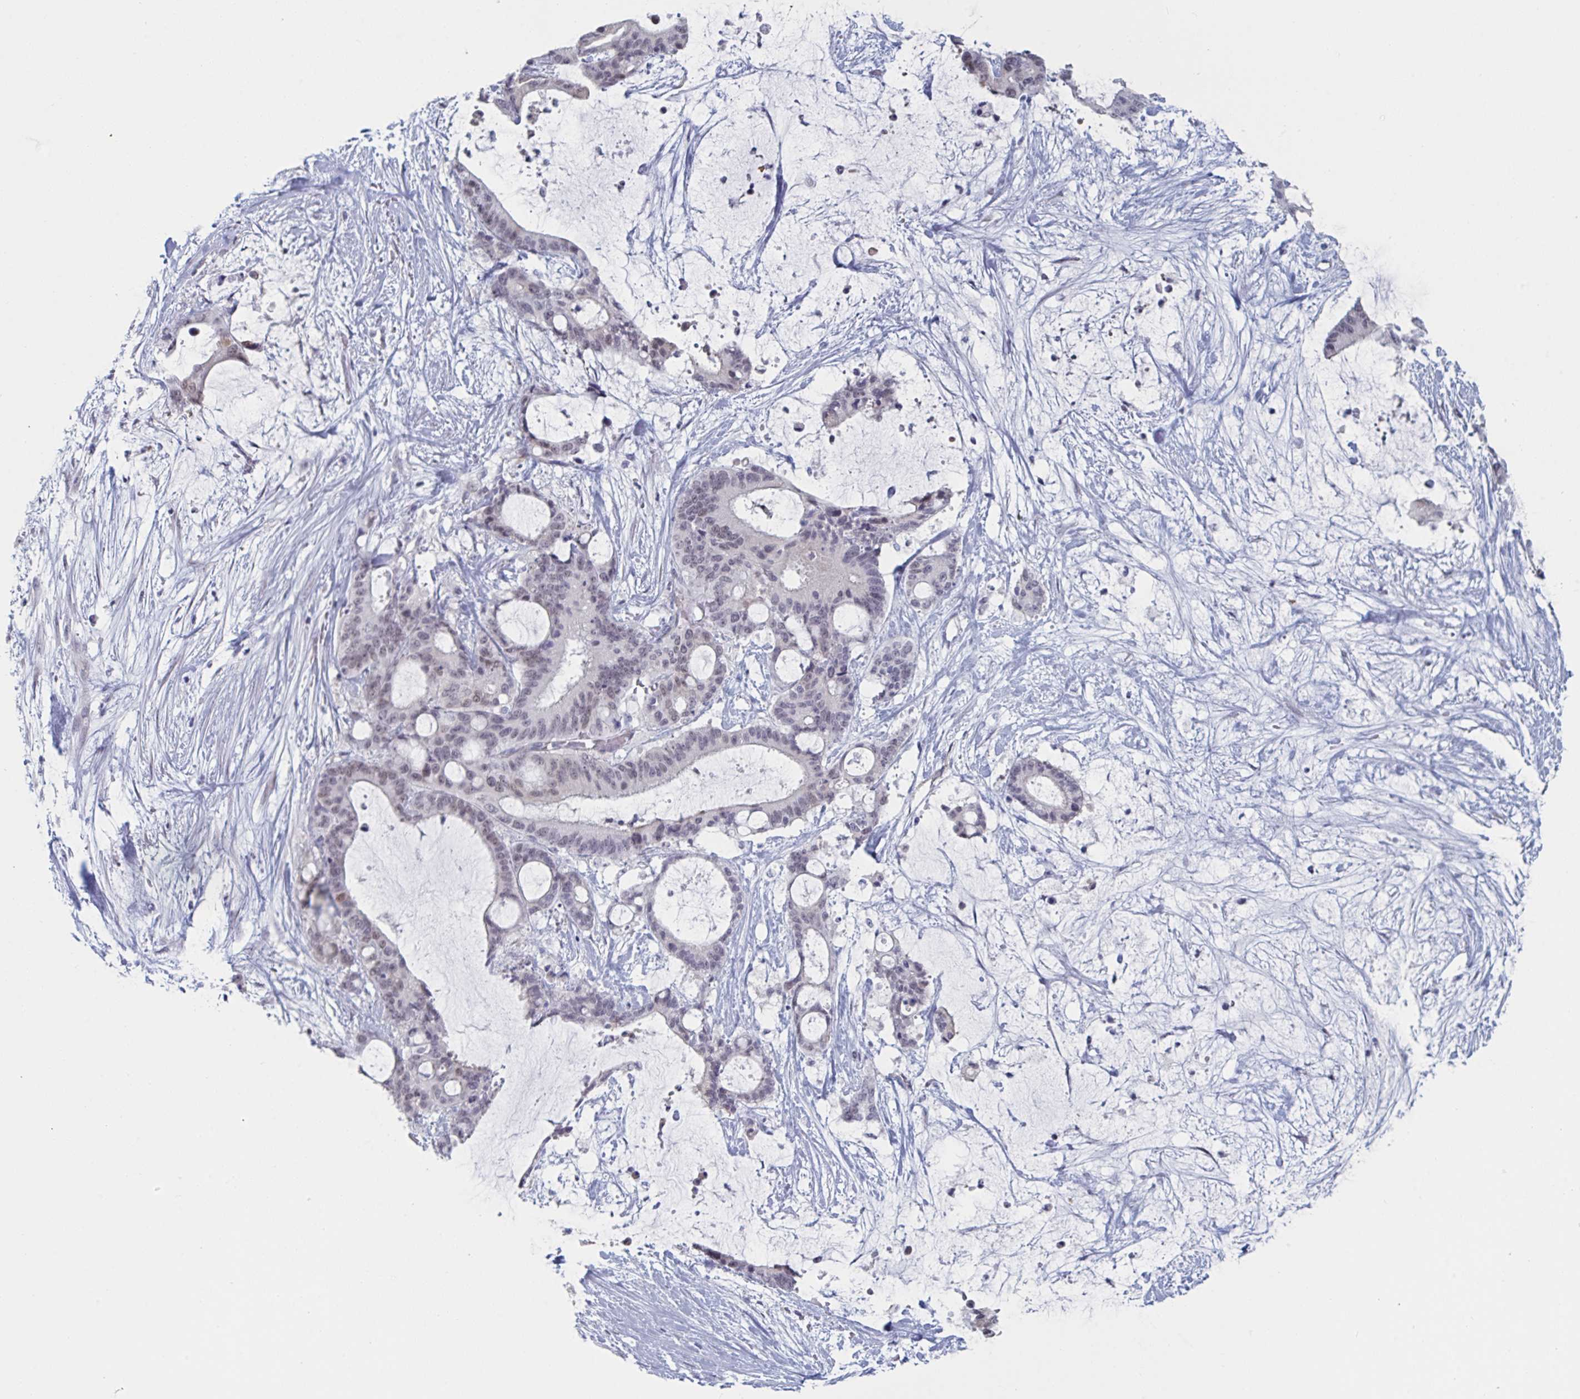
{"staining": {"intensity": "negative", "quantity": "none", "location": "none"}, "tissue": "liver cancer", "cell_type": "Tumor cells", "image_type": "cancer", "snomed": [{"axis": "morphology", "description": "Normal tissue, NOS"}, {"axis": "morphology", "description": "Cholangiocarcinoma"}, {"axis": "topography", "description": "Liver"}, {"axis": "topography", "description": "Peripheral nerve tissue"}], "caption": "High power microscopy micrograph of an immunohistochemistry histopathology image of cholangiocarcinoma (liver), revealing no significant positivity in tumor cells. (DAB (3,3'-diaminobenzidine) IHC, high magnification).", "gene": "FOXA1", "patient": {"sex": "female", "age": 73}}